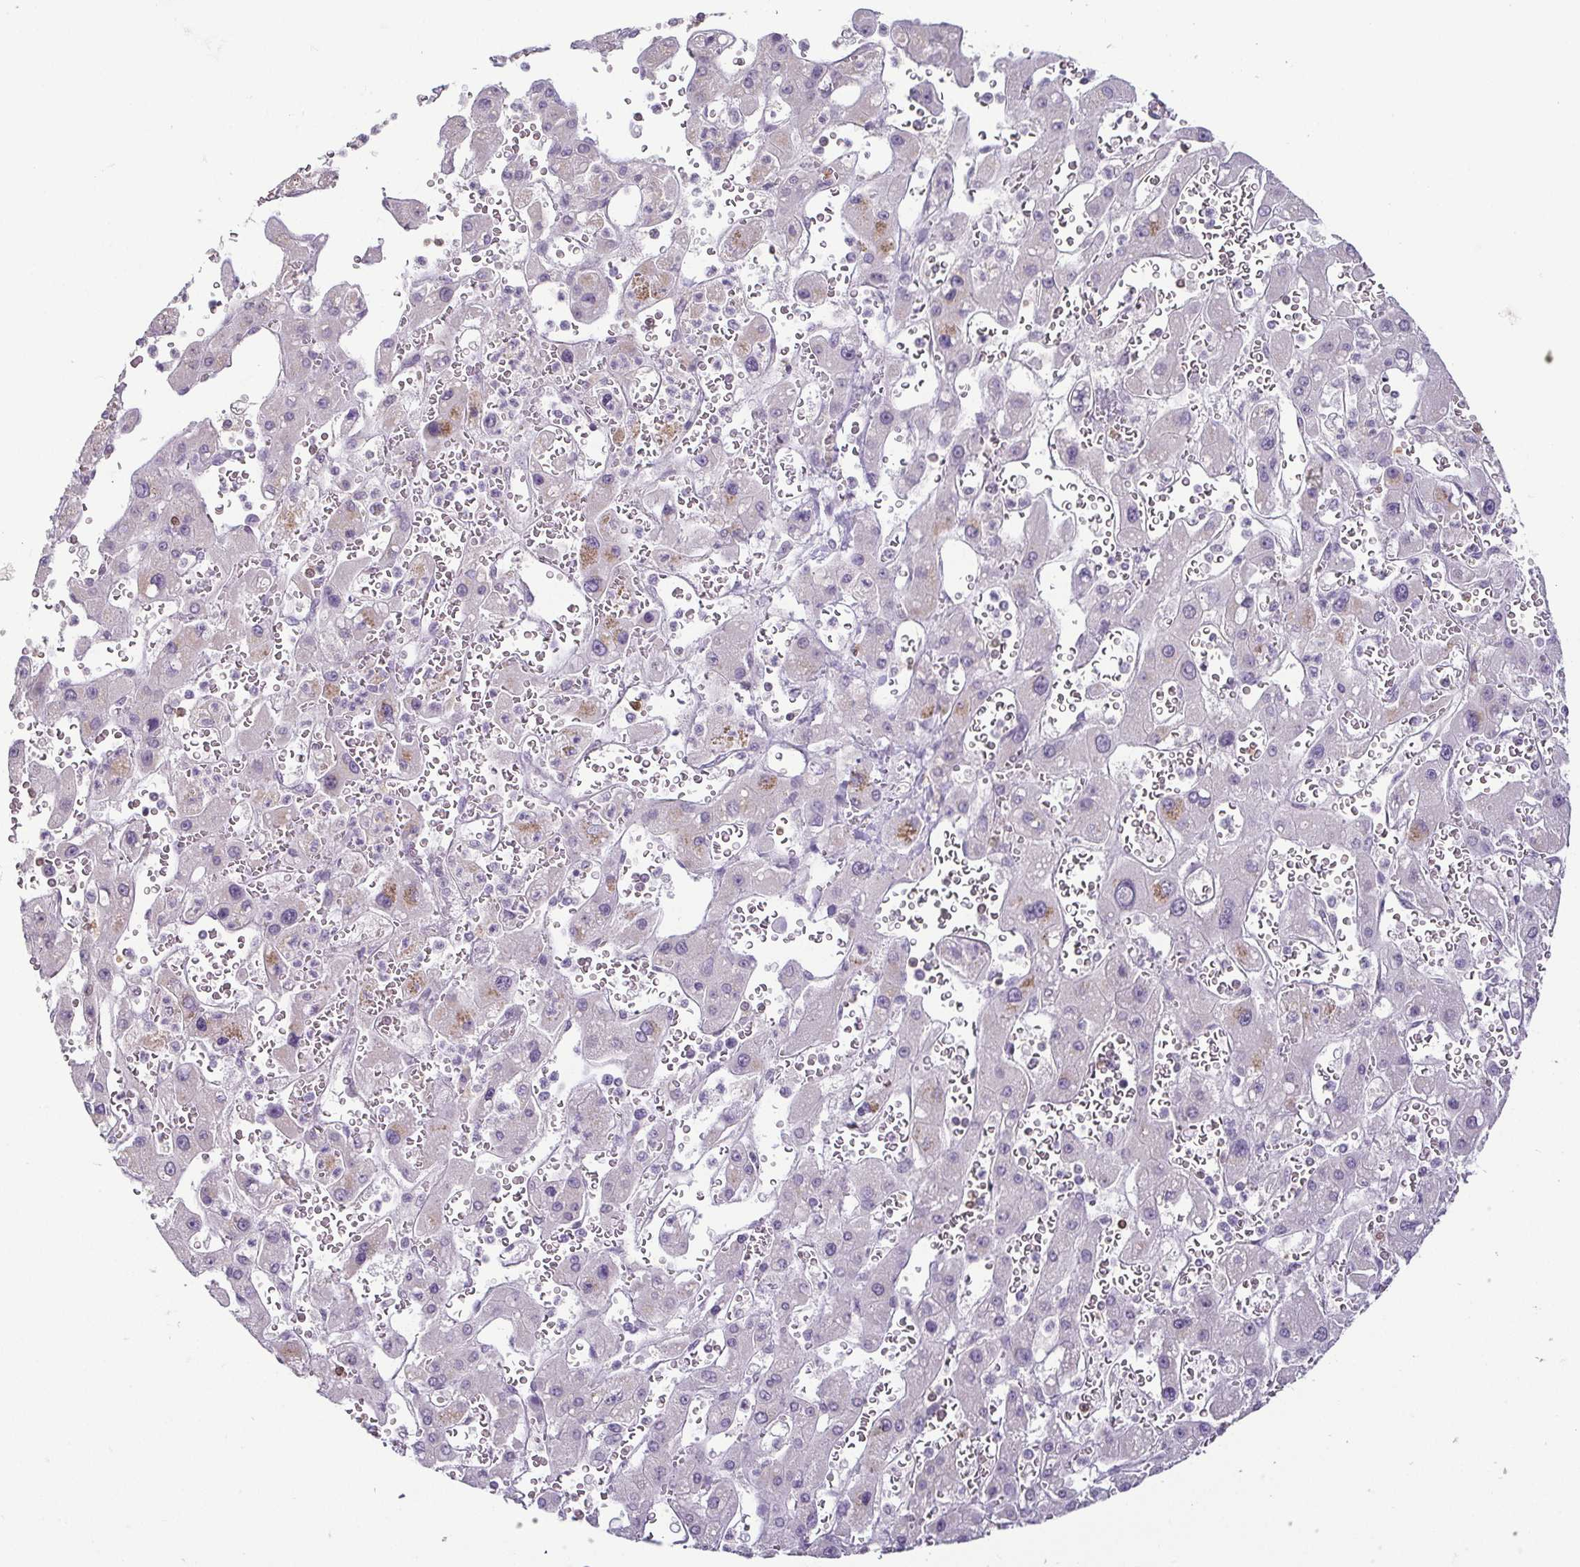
{"staining": {"intensity": "negative", "quantity": "none", "location": "none"}, "tissue": "liver cancer", "cell_type": "Tumor cells", "image_type": "cancer", "snomed": [{"axis": "morphology", "description": "Carcinoma, Hepatocellular, NOS"}, {"axis": "topography", "description": "Liver"}], "caption": "This is an IHC photomicrograph of human liver cancer (hepatocellular carcinoma). There is no expression in tumor cells.", "gene": "HOPX", "patient": {"sex": "female", "age": 73}}